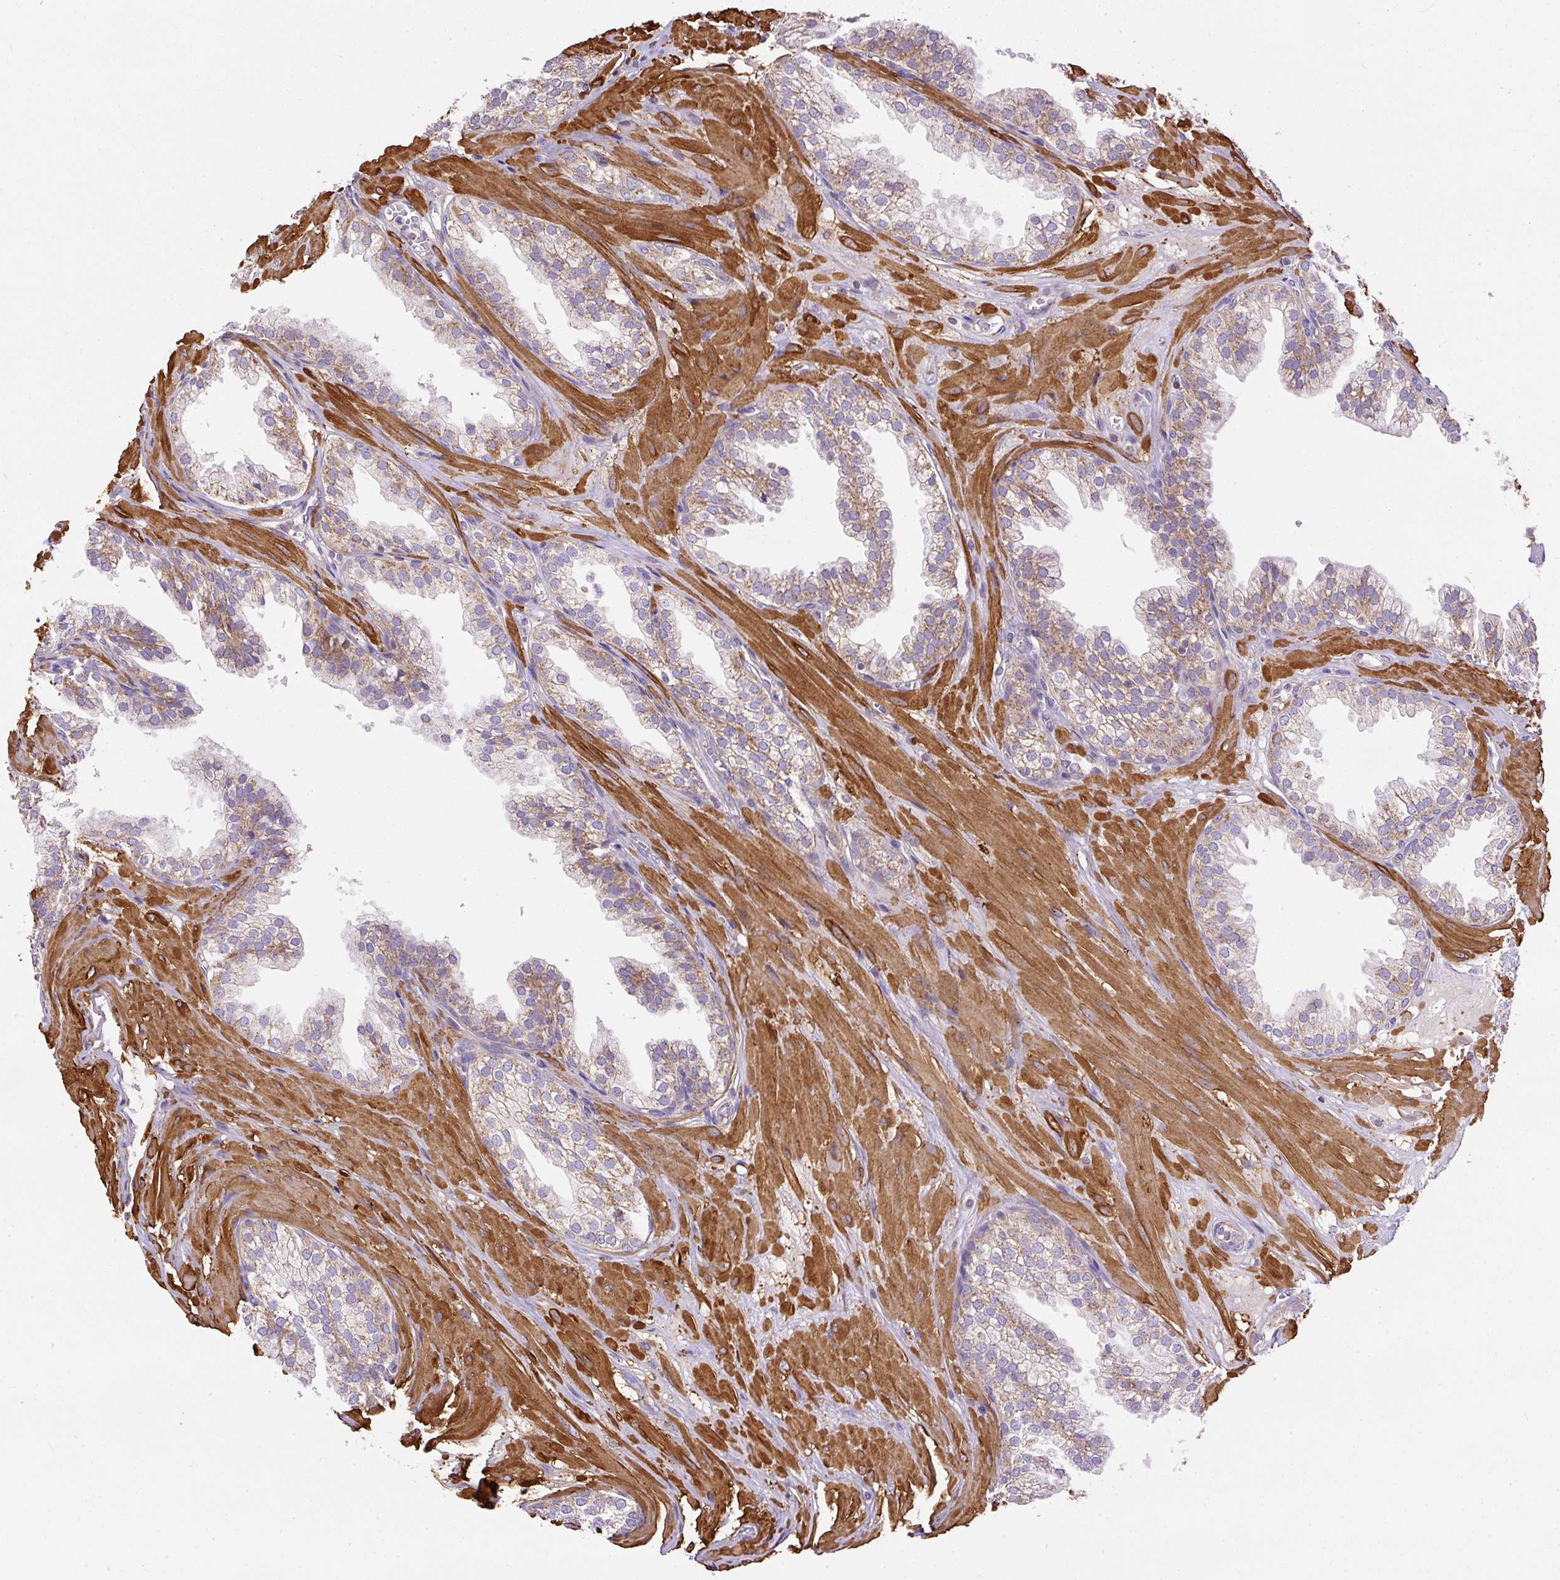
{"staining": {"intensity": "moderate", "quantity": ">75%", "location": "cytoplasmic/membranous"}, "tissue": "prostate", "cell_type": "Glandular cells", "image_type": "normal", "snomed": [{"axis": "morphology", "description": "Normal tissue, NOS"}, {"axis": "topography", "description": "Prostate"}, {"axis": "topography", "description": "Peripheral nerve tissue"}], "caption": "This photomicrograph reveals unremarkable prostate stained with immunohistochemistry to label a protein in brown. The cytoplasmic/membranous of glandular cells show moderate positivity for the protein. Nuclei are counter-stained blue.", "gene": "NDUFAF2", "patient": {"sex": "male", "age": 55}}